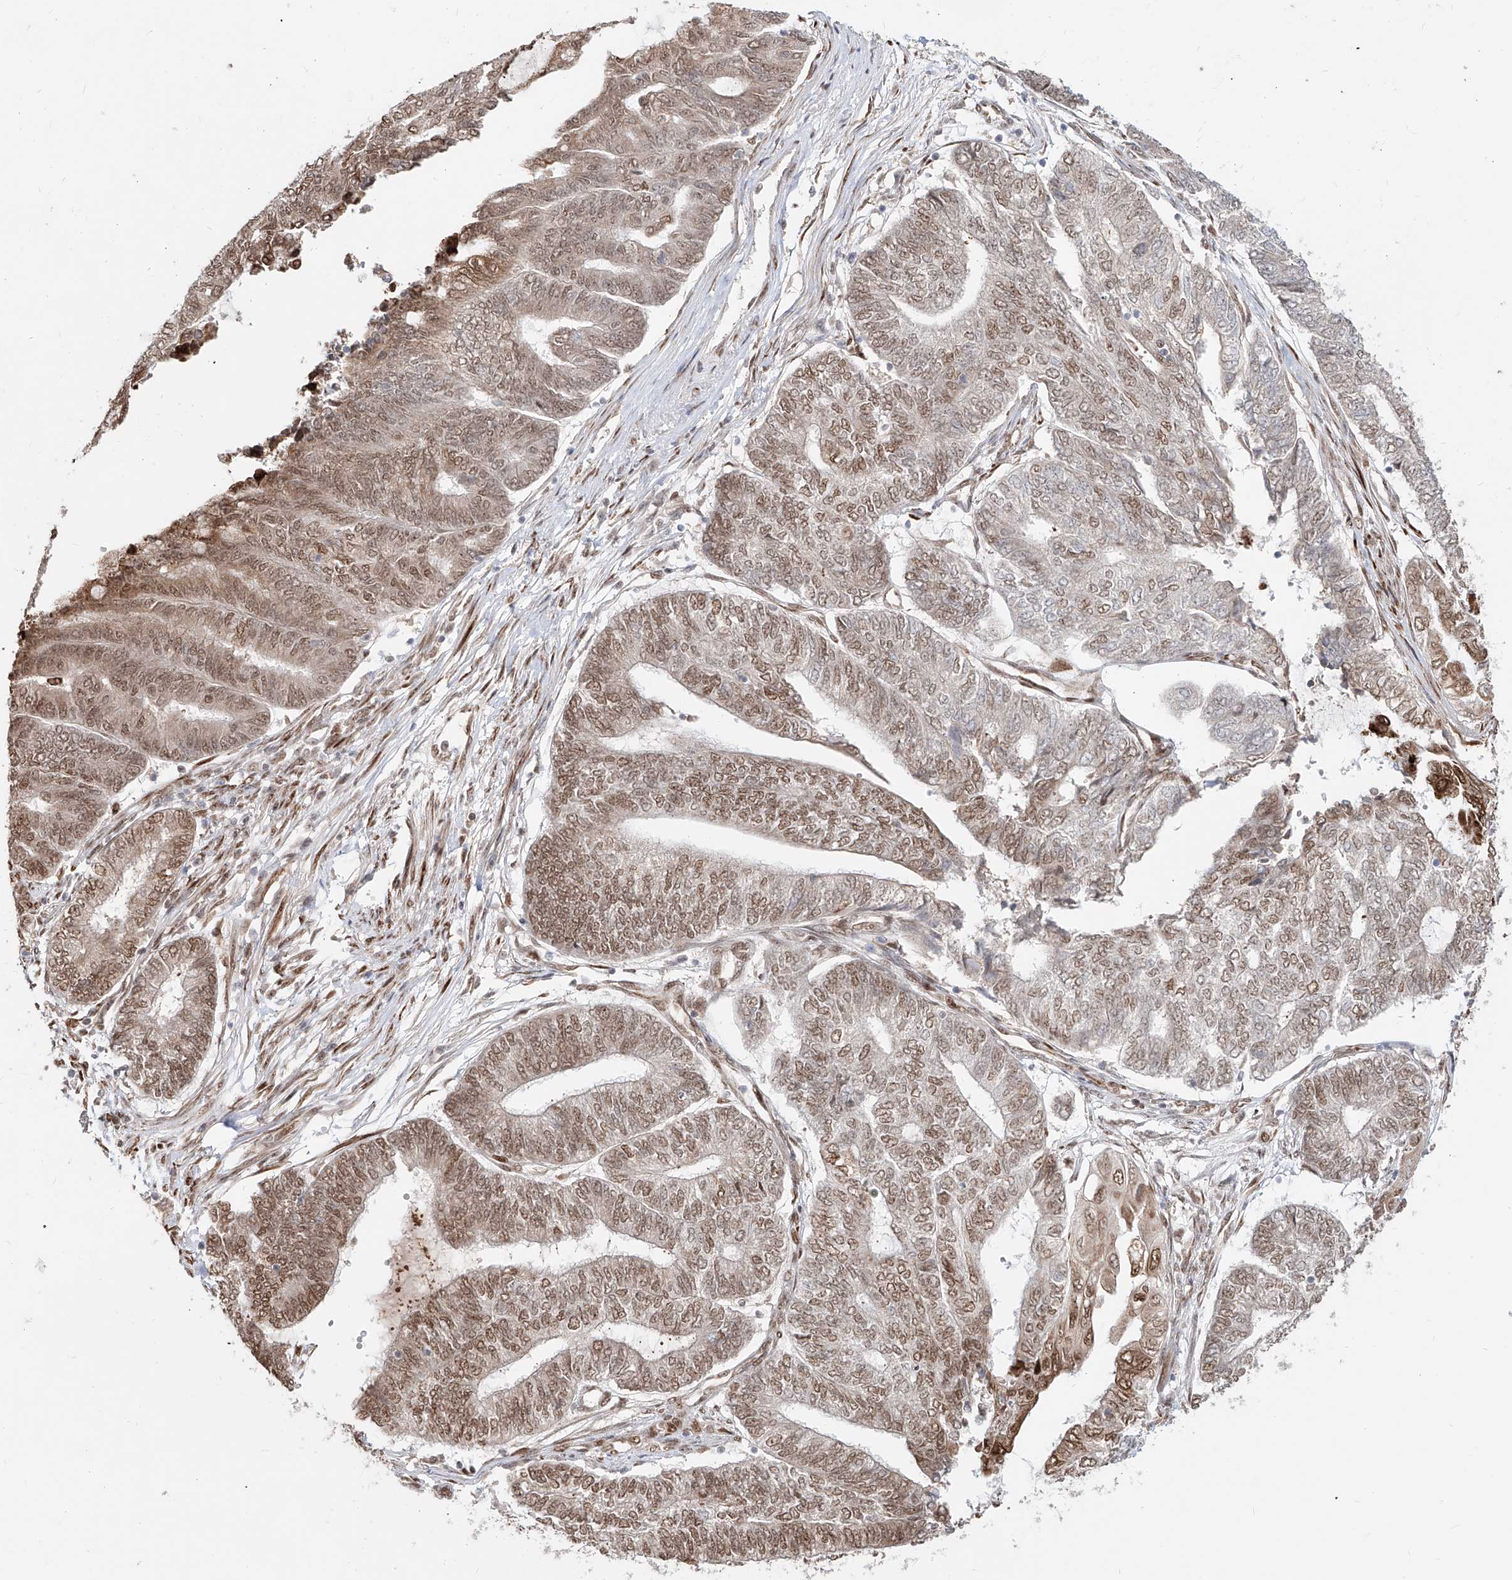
{"staining": {"intensity": "moderate", "quantity": ">75%", "location": "cytoplasmic/membranous,nuclear"}, "tissue": "endometrial cancer", "cell_type": "Tumor cells", "image_type": "cancer", "snomed": [{"axis": "morphology", "description": "Adenocarcinoma, NOS"}, {"axis": "topography", "description": "Uterus"}, {"axis": "topography", "description": "Endometrium"}], "caption": "Approximately >75% of tumor cells in human endometrial cancer display moderate cytoplasmic/membranous and nuclear protein positivity as visualized by brown immunohistochemical staining.", "gene": "ZNF710", "patient": {"sex": "female", "age": 70}}